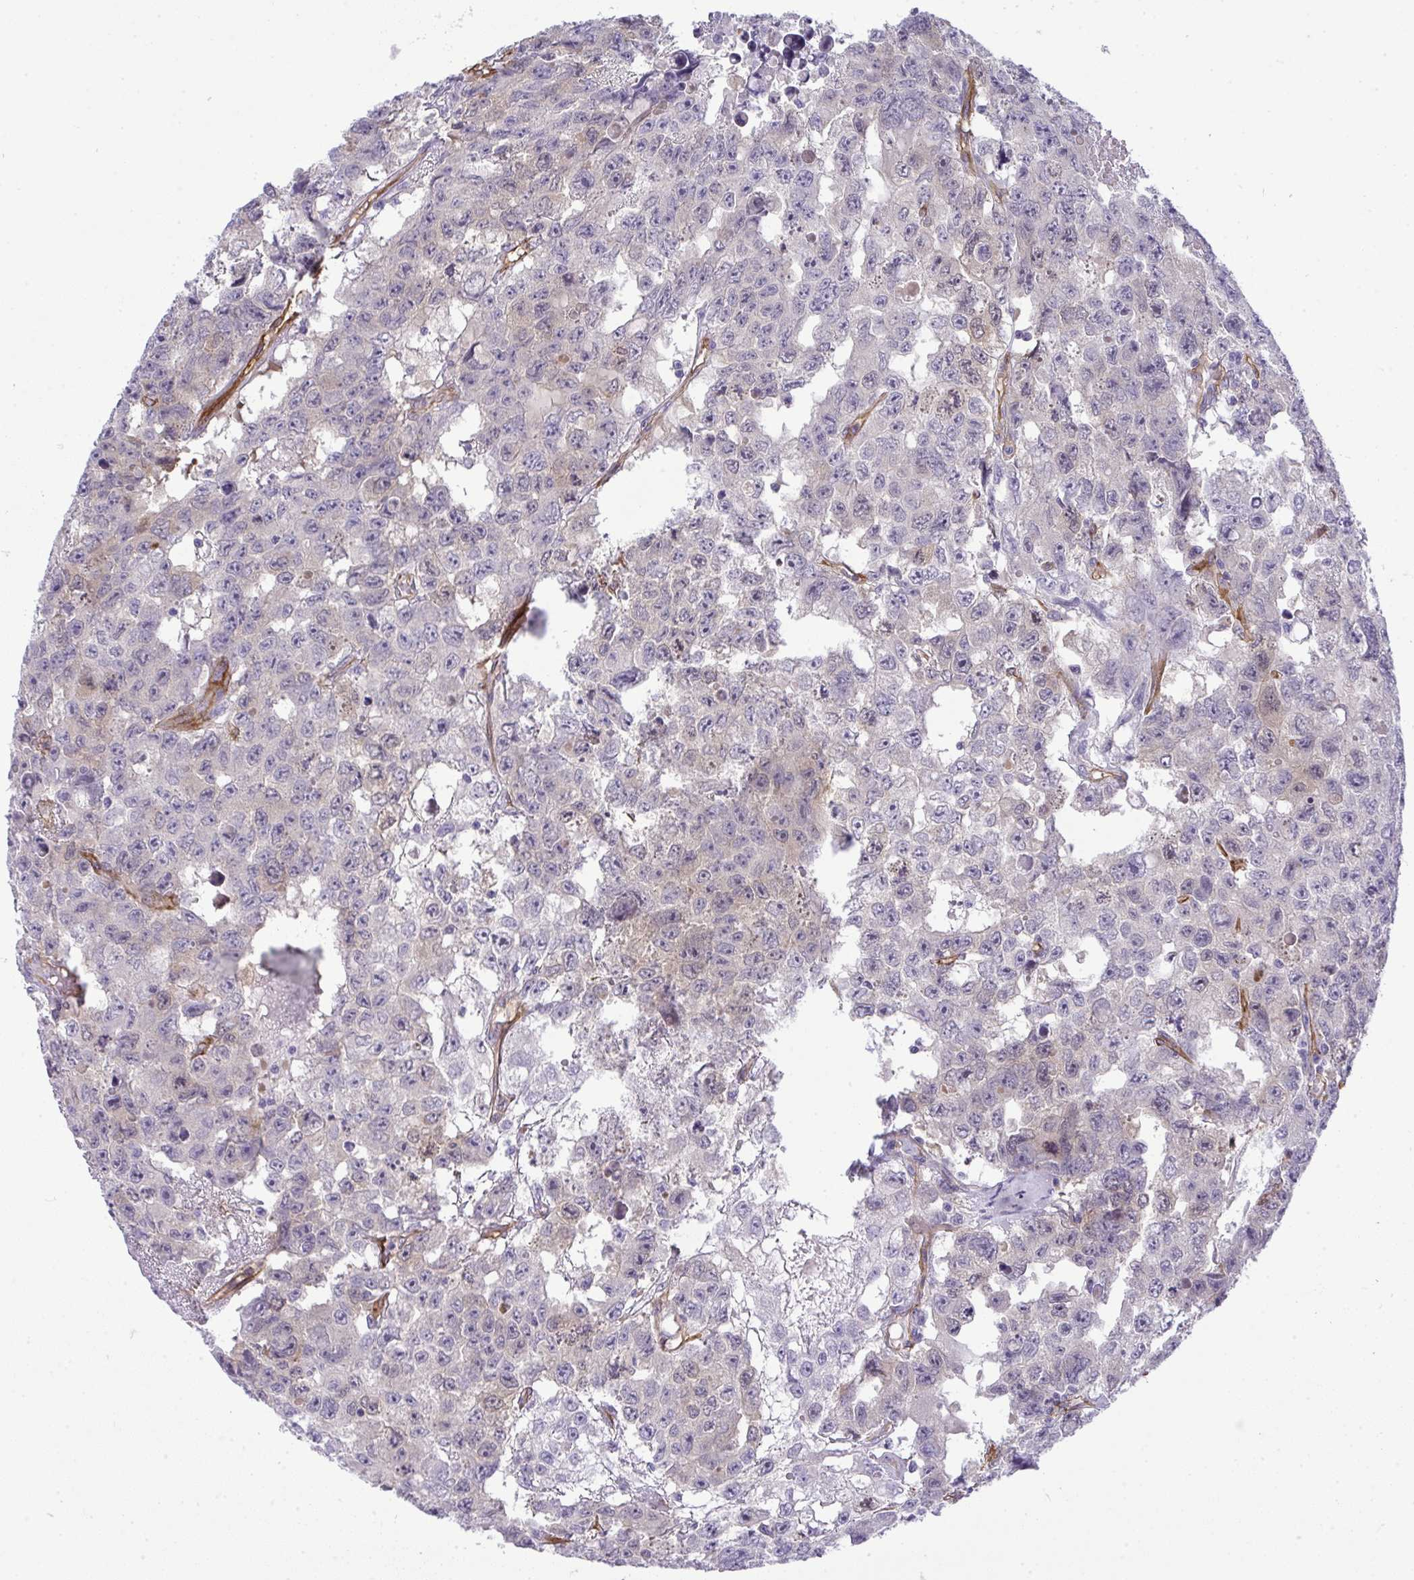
{"staining": {"intensity": "weak", "quantity": "<25%", "location": "cytoplasmic/membranous"}, "tissue": "testis cancer", "cell_type": "Tumor cells", "image_type": "cancer", "snomed": [{"axis": "morphology", "description": "Seminoma, NOS"}, {"axis": "topography", "description": "Testis"}], "caption": "Histopathology image shows no protein expression in tumor cells of testis cancer tissue.", "gene": "UBE2S", "patient": {"sex": "male", "age": 26}}